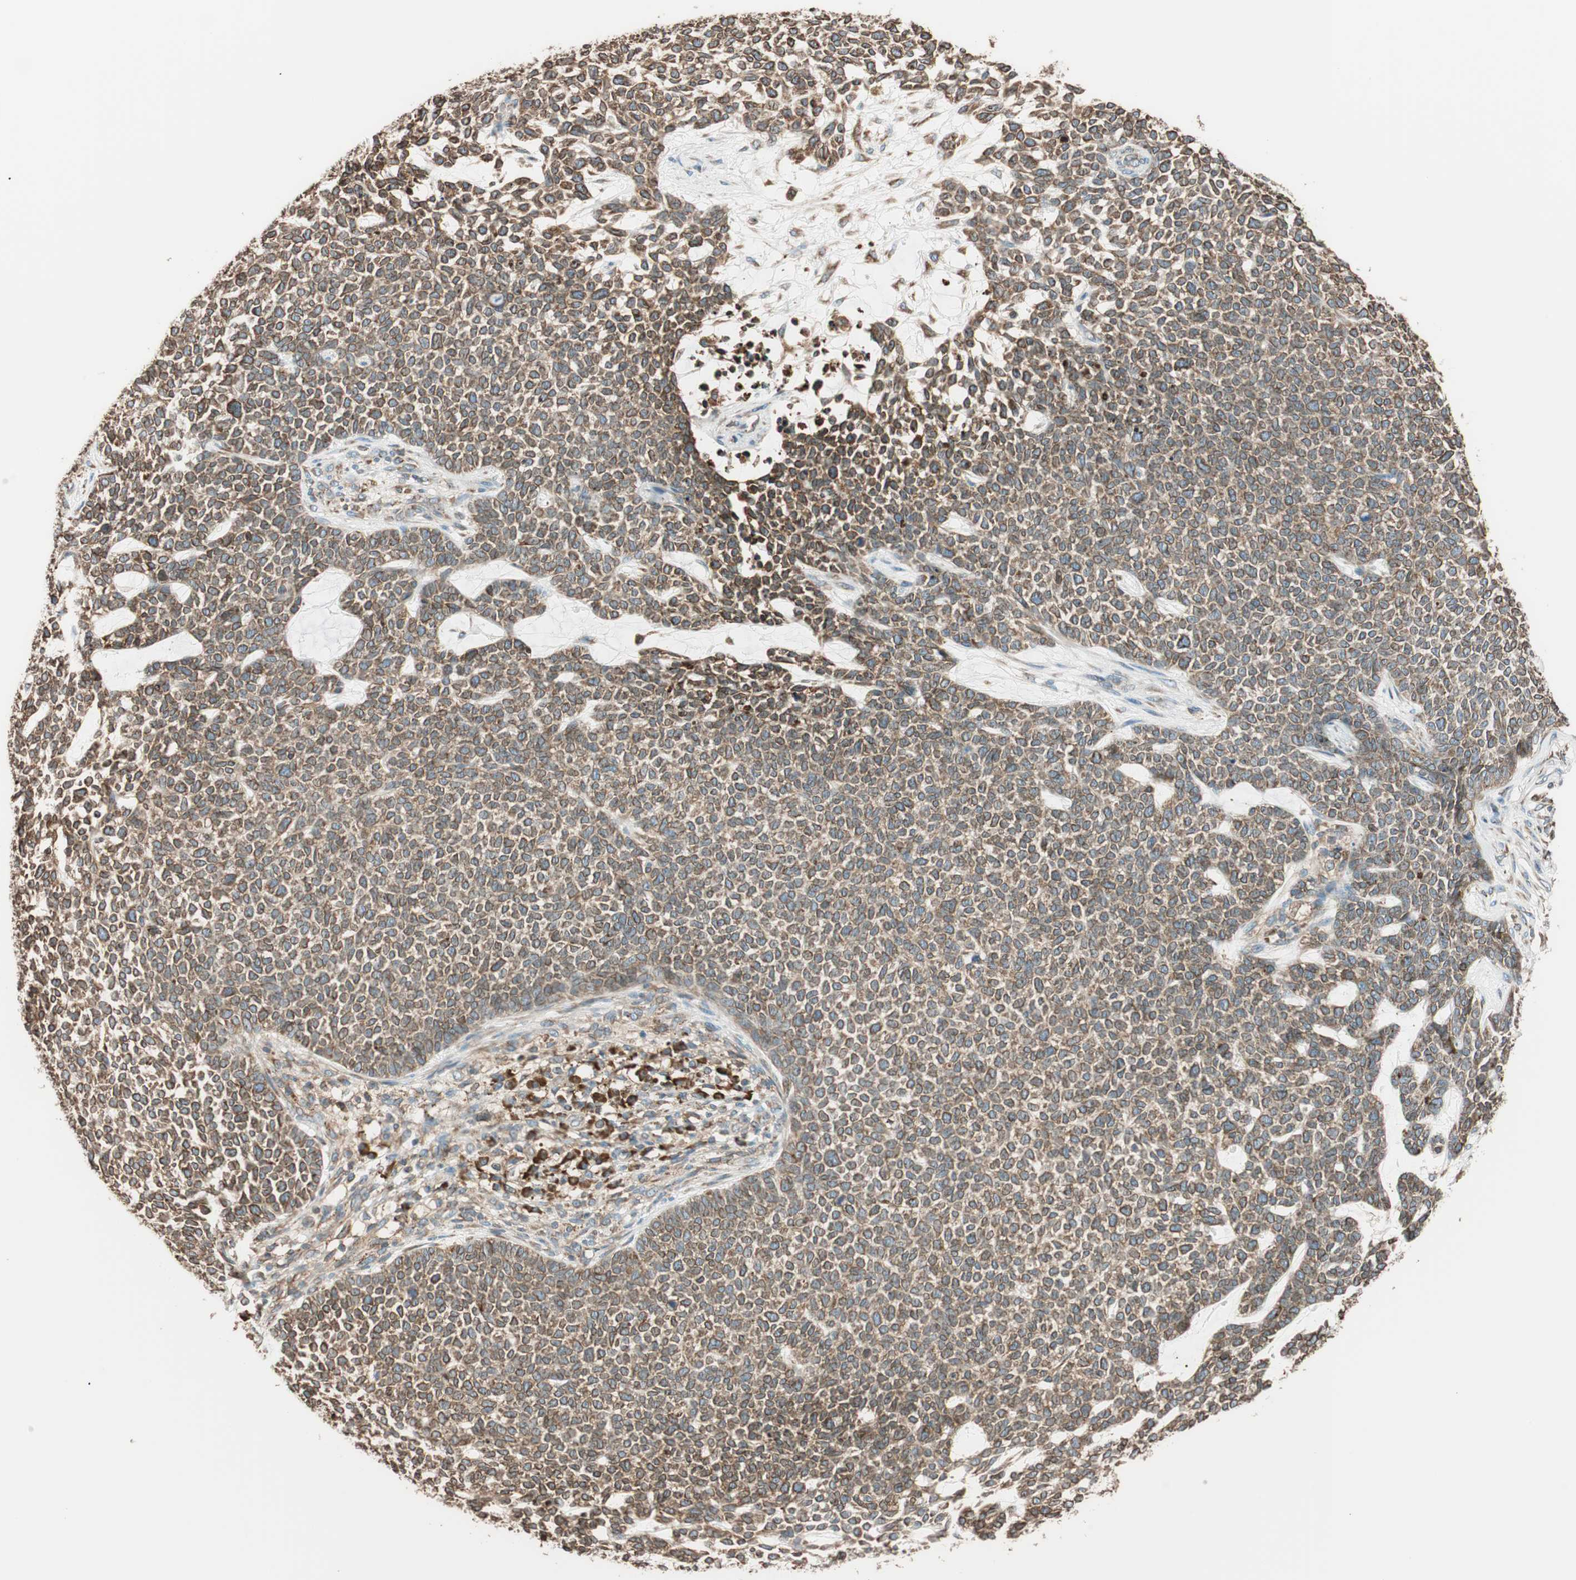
{"staining": {"intensity": "moderate", "quantity": ">75%", "location": "cytoplasmic/membranous"}, "tissue": "skin cancer", "cell_type": "Tumor cells", "image_type": "cancer", "snomed": [{"axis": "morphology", "description": "Basal cell carcinoma"}, {"axis": "topography", "description": "Skin"}], "caption": "Protein staining displays moderate cytoplasmic/membranous positivity in about >75% of tumor cells in skin cancer (basal cell carcinoma).", "gene": "PRKCSH", "patient": {"sex": "female", "age": 84}}